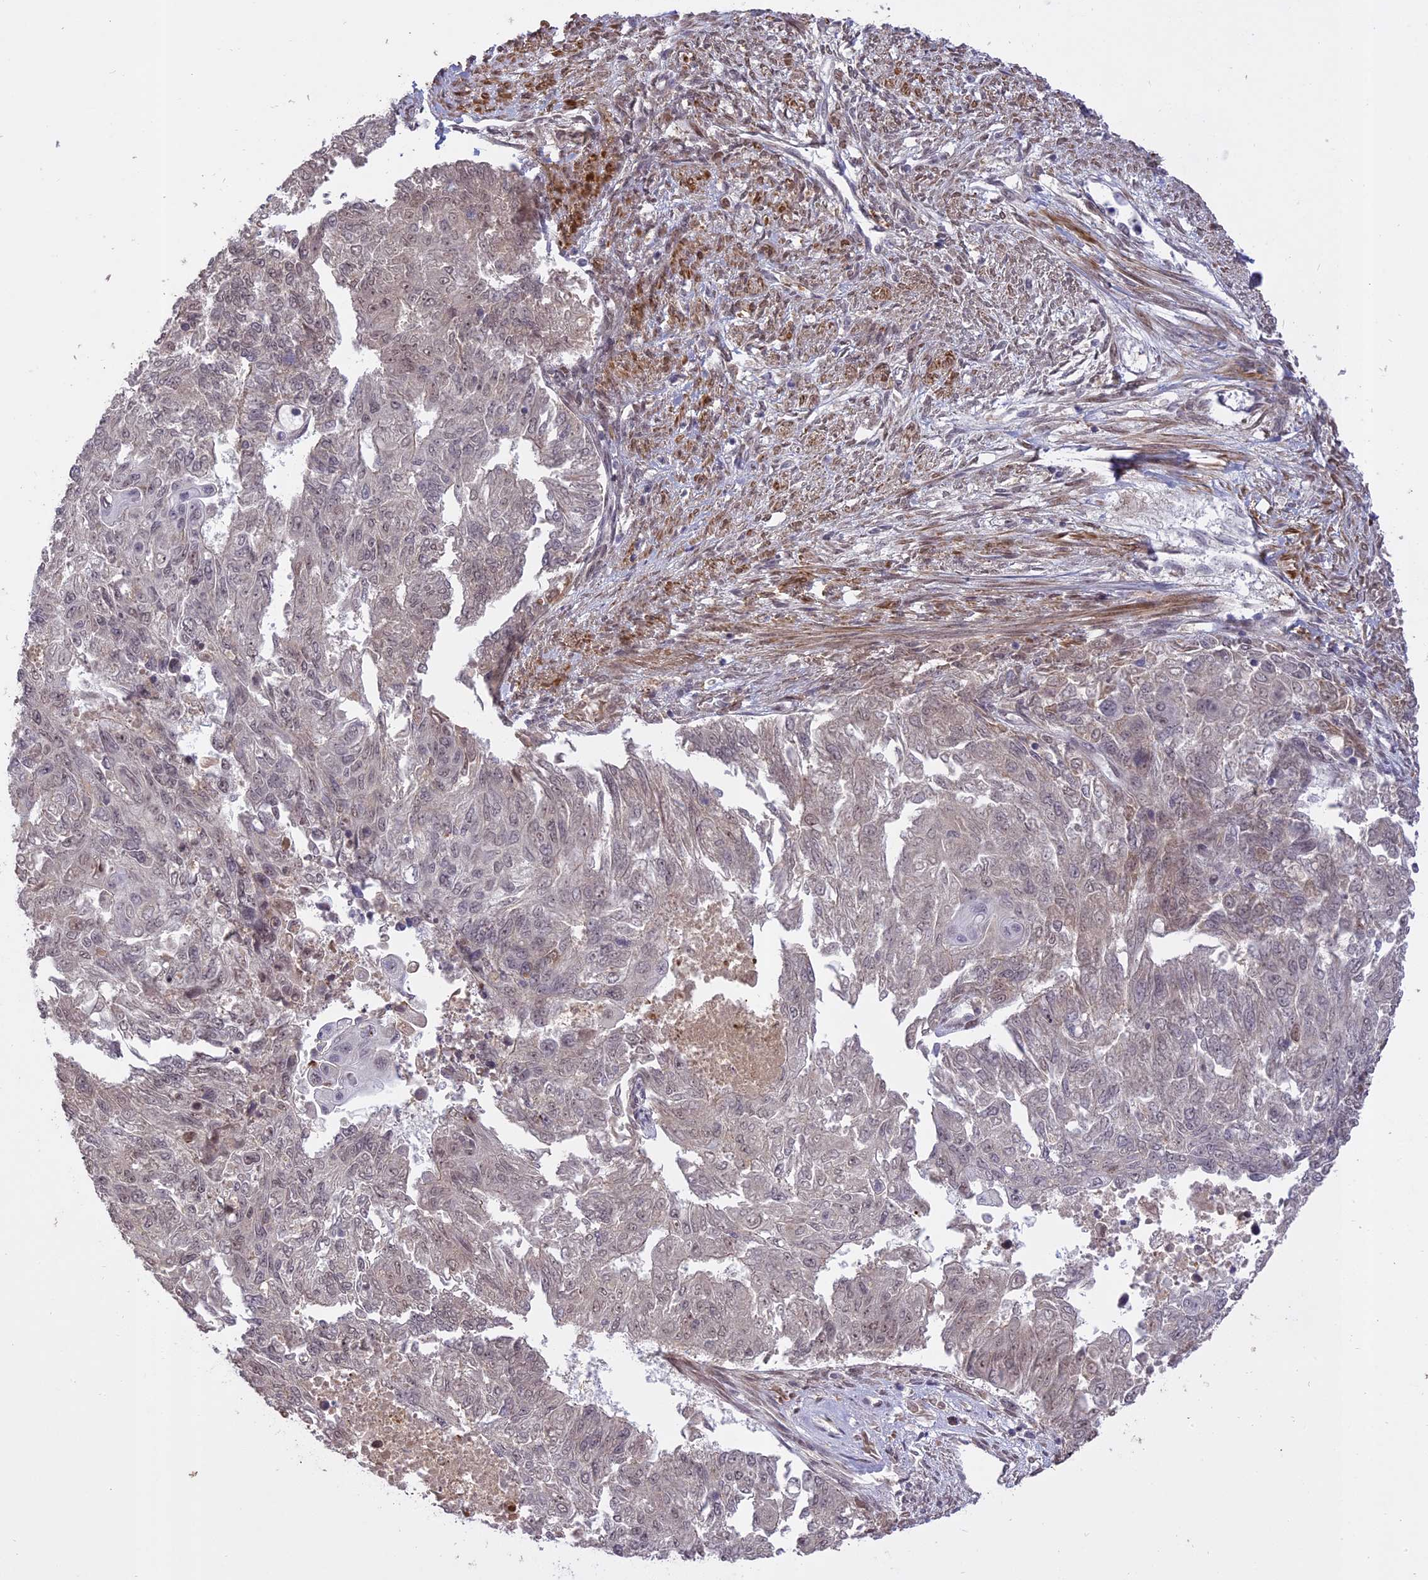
{"staining": {"intensity": "negative", "quantity": "none", "location": "none"}, "tissue": "endometrial cancer", "cell_type": "Tumor cells", "image_type": "cancer", "snomed": [{"axis": "morphology", "description": "Adenocarcinoma, NOS"}, {"axis": "topography", "description": "Endometrium"}], "caption": "A high-resolution micrograph shows immunohistochemistry staining of endometrial cancer, which exhibits no significant expression in tumor cells.", "gene": "PRELID2", "patient": {"sex": "female", "age": 32}}